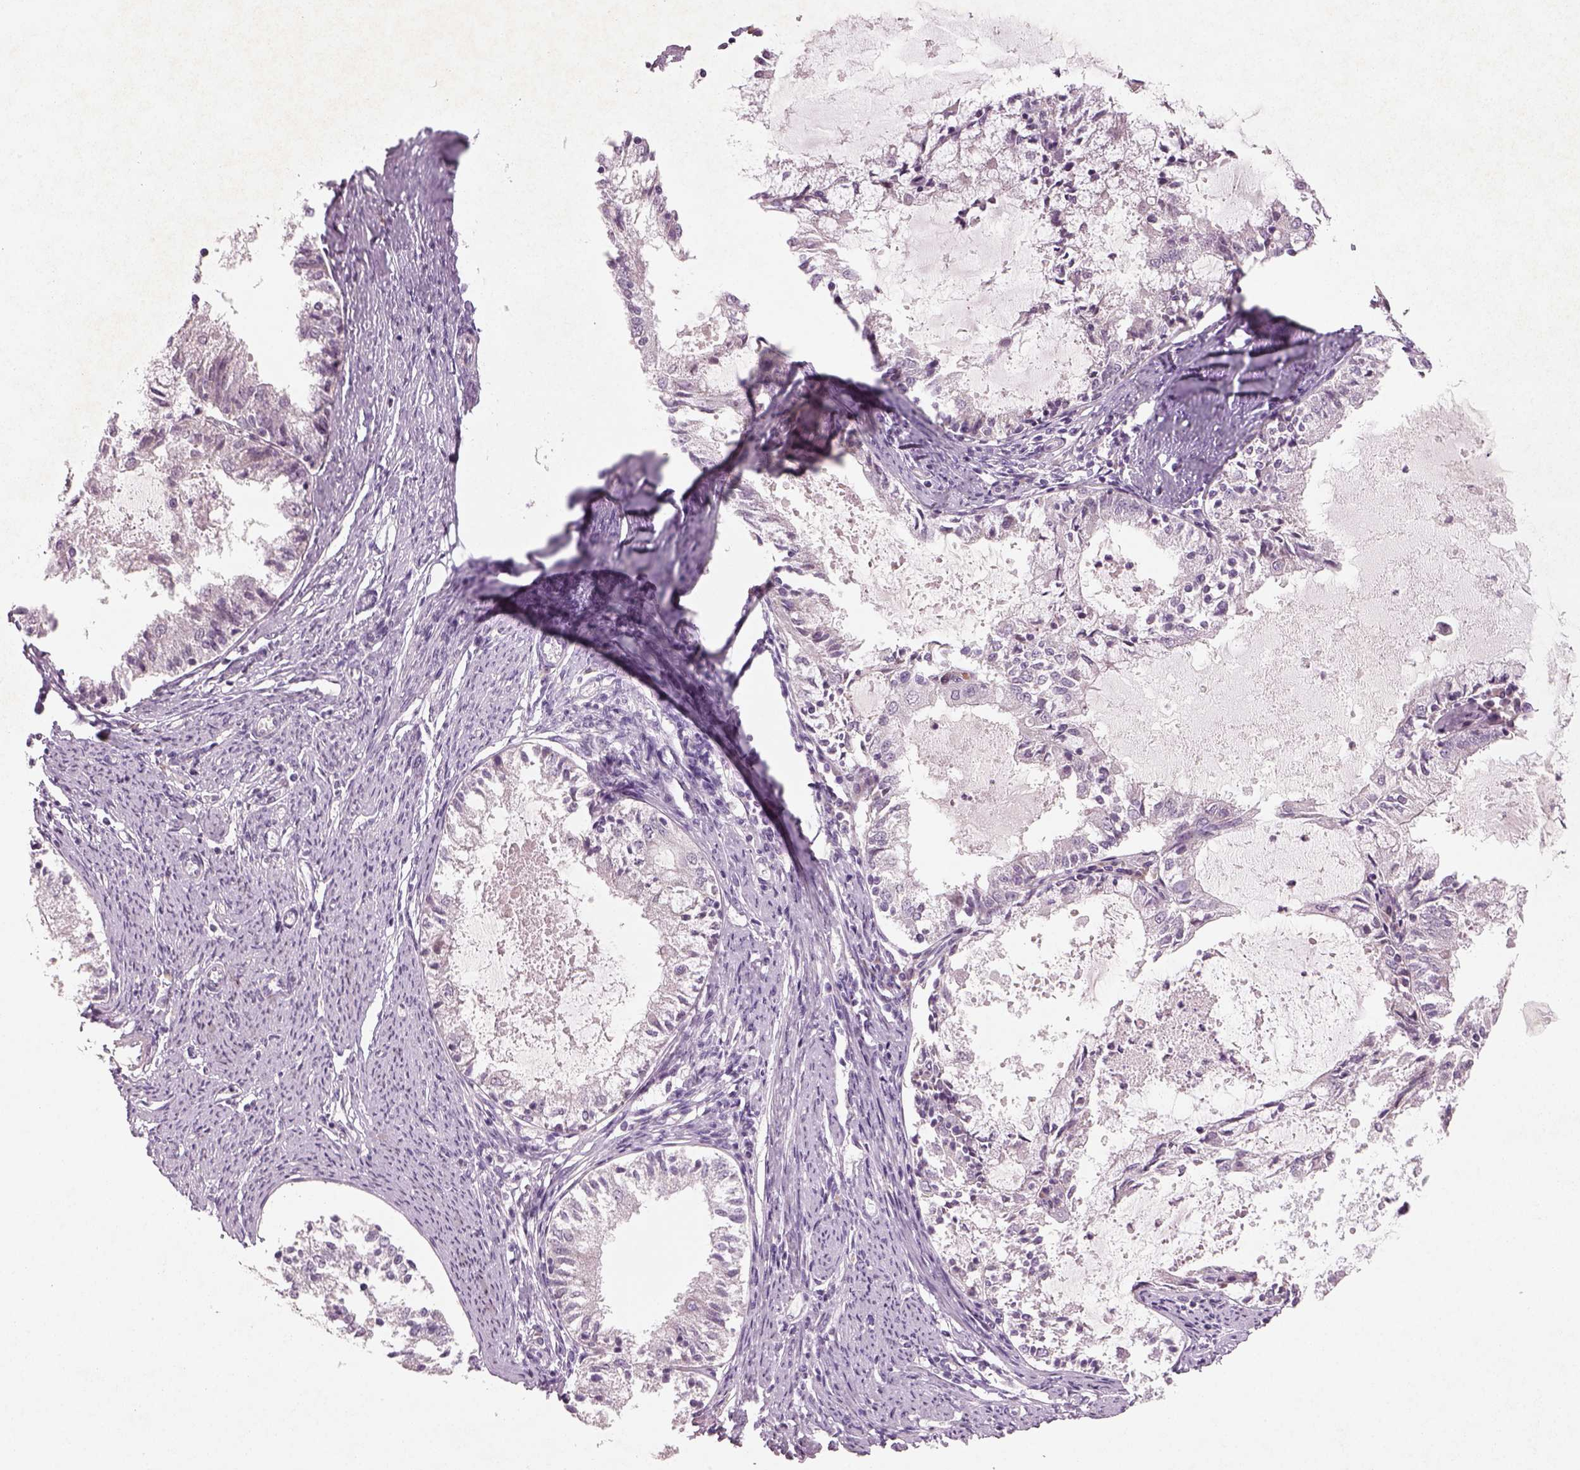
{"staining": {"intensity": "negative", "quantity": "none", "location": "none"}, "tissue": "endometrial cancer", "cell_type": "Tumor cells", "image_type": "cancer", "snomed": [{"axis": "morphology", "description": "Adenocarcinoma, NOS"}, {"axis": "topography", "description": "Endometrium"}], "caption": "Tumor cells are negative for protein expression in human endometrial adenocarcinoma.", "gene": "PENK", "patient": {"sex": "female", "age": 57}}